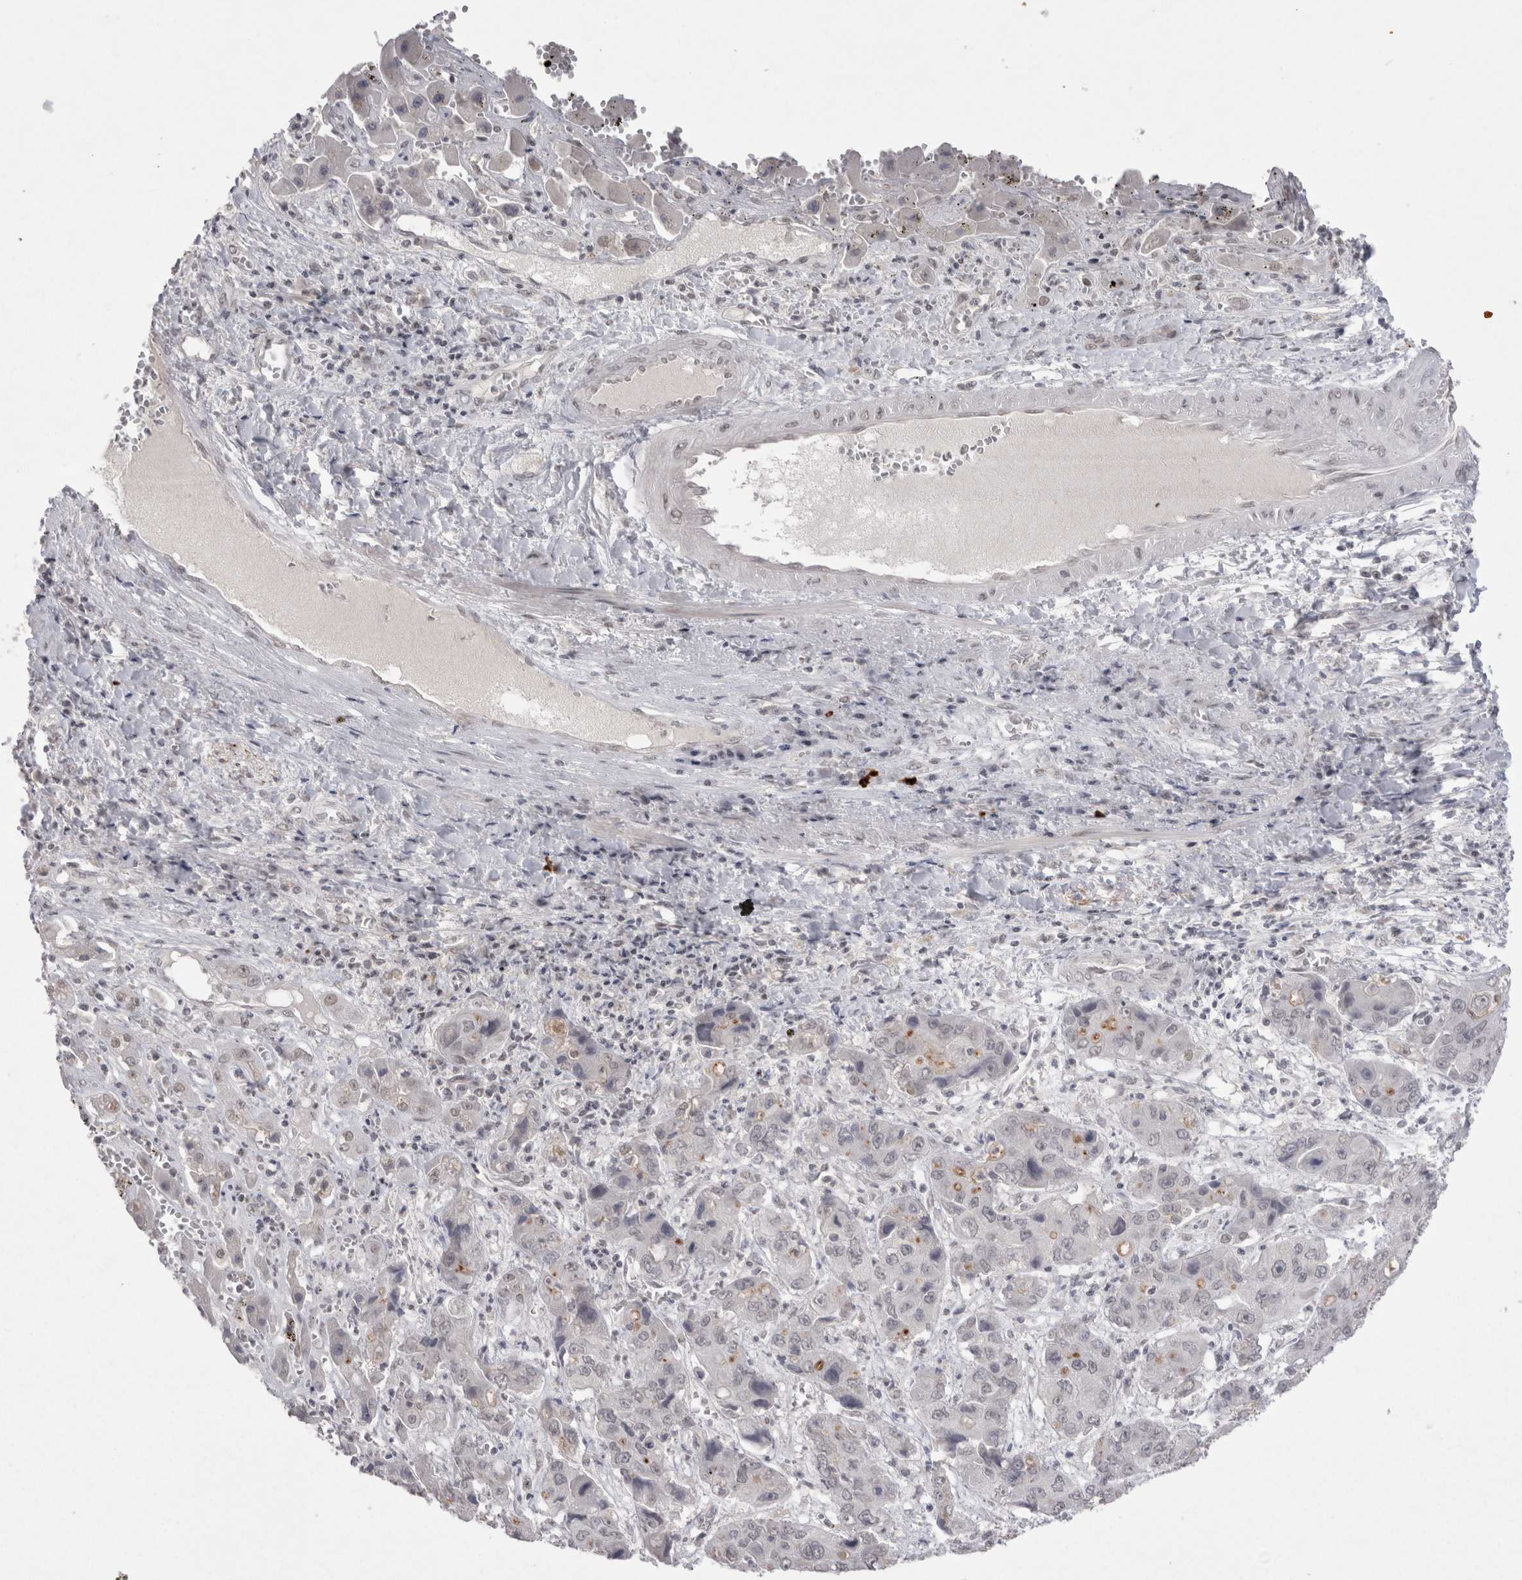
{"staining": {"intensity": "negative", "quantity": "none", "location": "none"}, "tissue": "liver cancer", "cell_type": "Tumor cells", "image_type": "cancer", "snomed": [{"axis": "morphology", "description": "Cholangiocarcinoma"}, {"axis": "topography", "description": "Liver"}], "caption": "Tumor cells are negative for brown protein staining in liver cholangiocarcinoma.", "gene": "DDX4", "patient": {"sex": "male", "age": 67}}